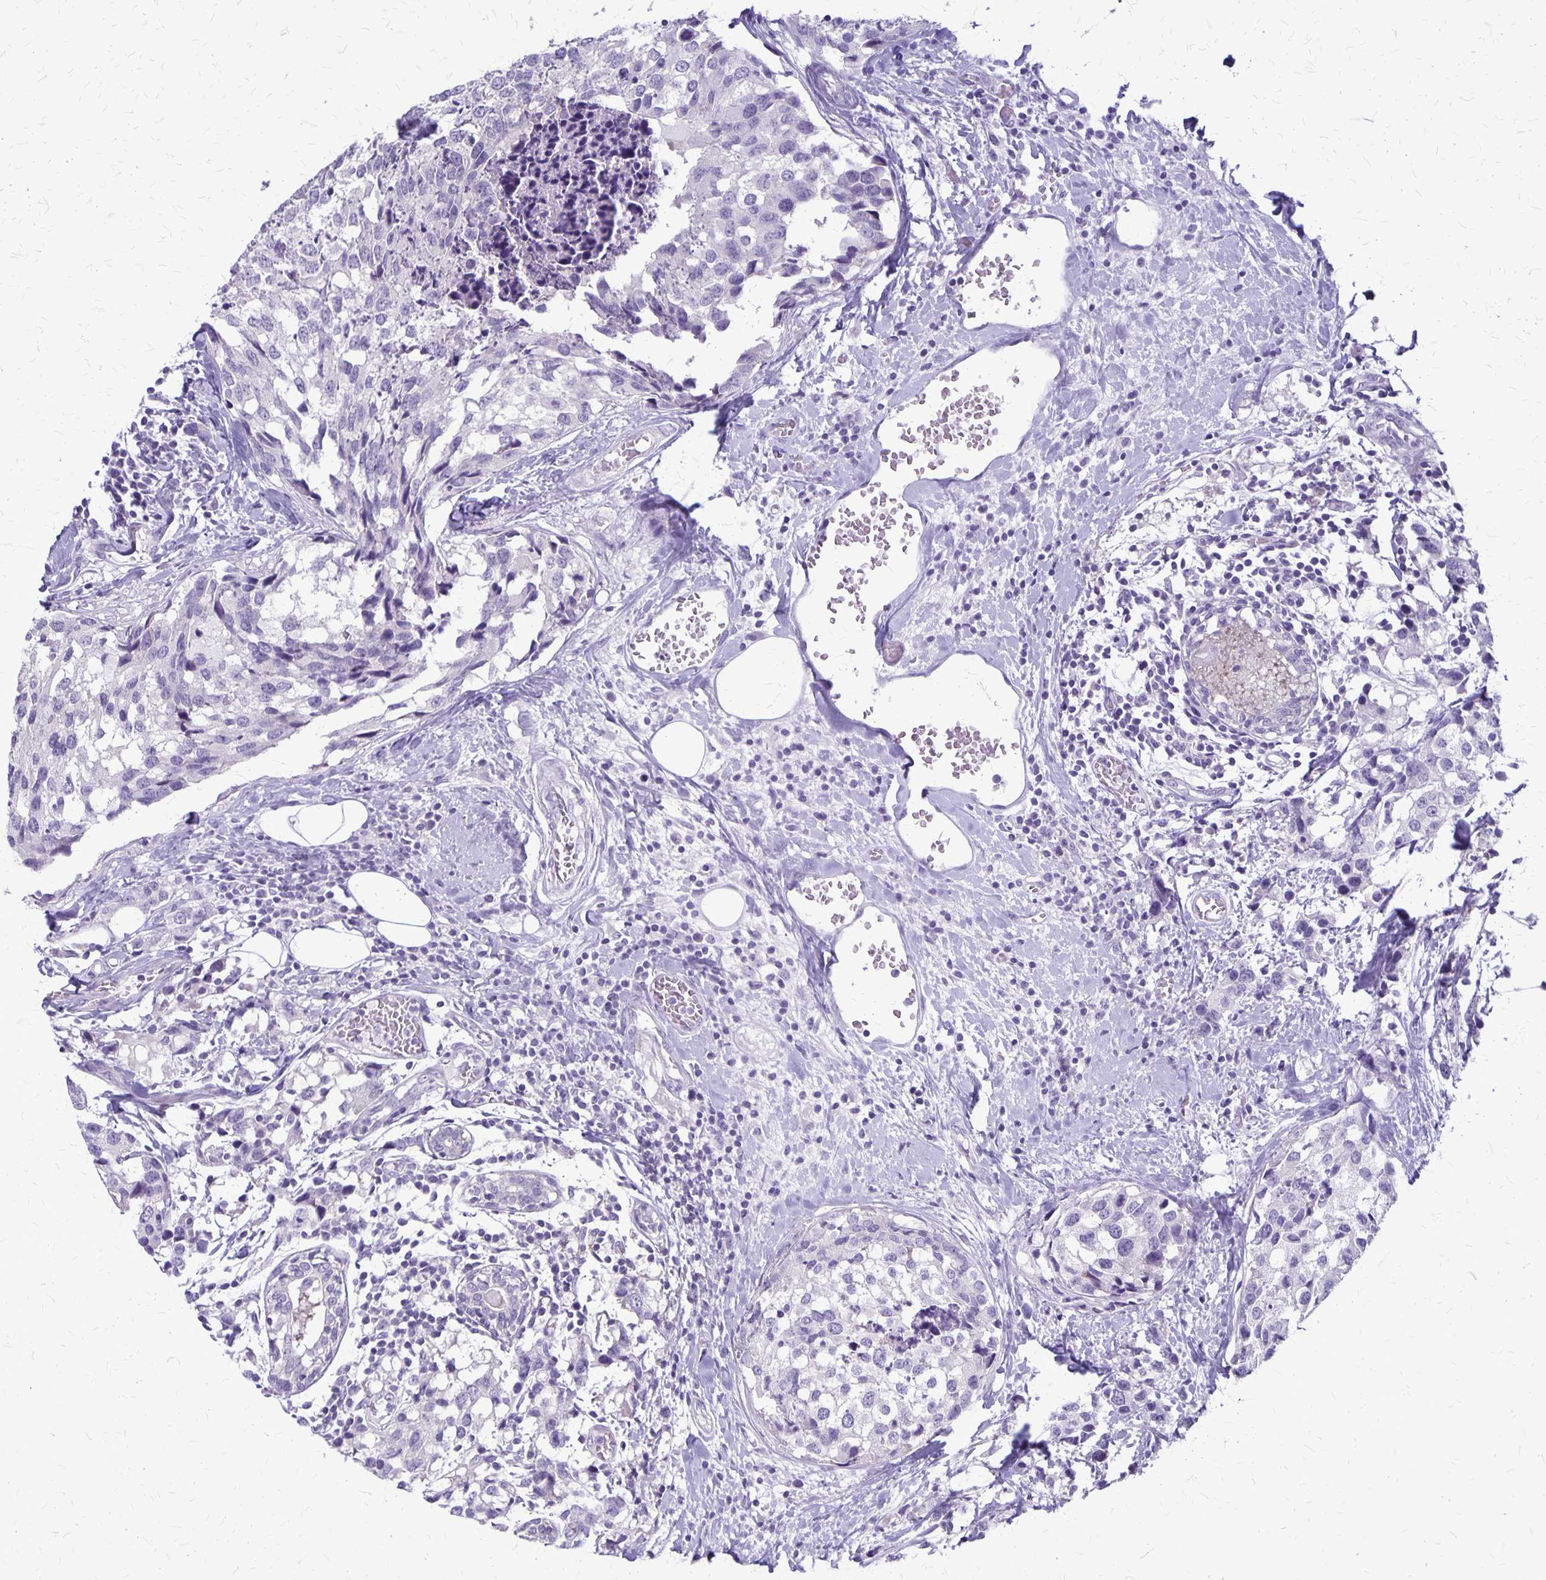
{"staining": {"intensity": "negative", "quantity": "none", "location": "none"}, "tissue": "breast cancer", "cell_type": "Tumor cells", "image_type": "cancer", "snomed": [{"axis": "morphology", "description": "Lobular carcinoma"}, {"axis": "topography", "description": "Breast"}], "caption": "Tumor cells show no significant protein positivity in breast cancer (lobular carcinoma).", "gene": "PLXNB3", "patient": {"sex": "female", "age": 59}}